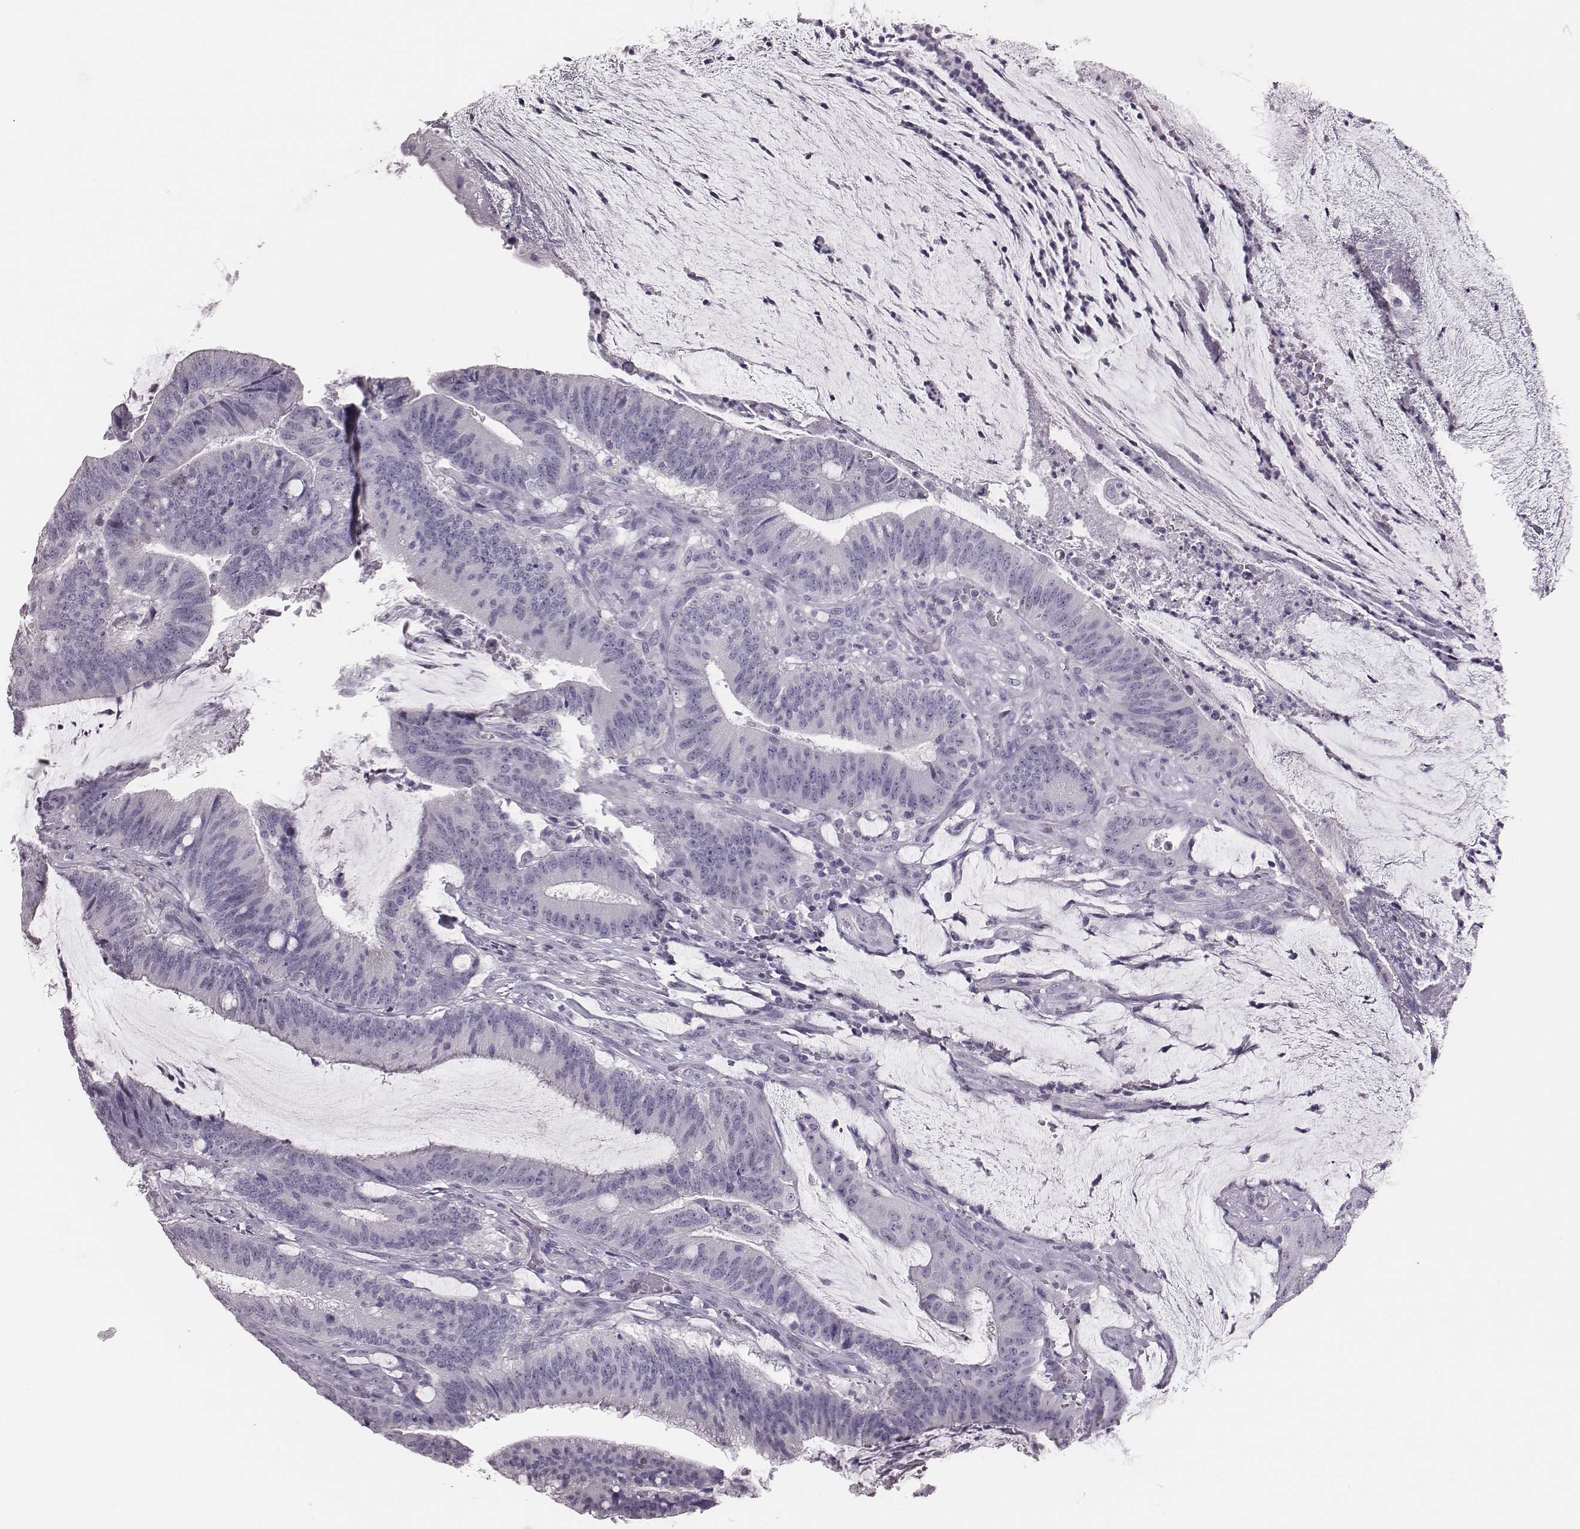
{"staining": {"intensity": "negative", "quantity": "none", "location": "none"}, "tissue": "colorectal cancer", "cell_type": "Tumor cells", "image_type": "cancer", "snomed": [{"axis": "morphology", "description": "Adenocarcinoma, NOS"}, {"axis": "topography", "description": "Colon"}], "caption": "A micrograph of colorectal cancer (adenocarcinoma) stained for a protein displays no brown staining in tumor cells. (DAB IHC, high magnification).", "gene": "H1-6", "patient": {"sex": "female", "age": 43}}